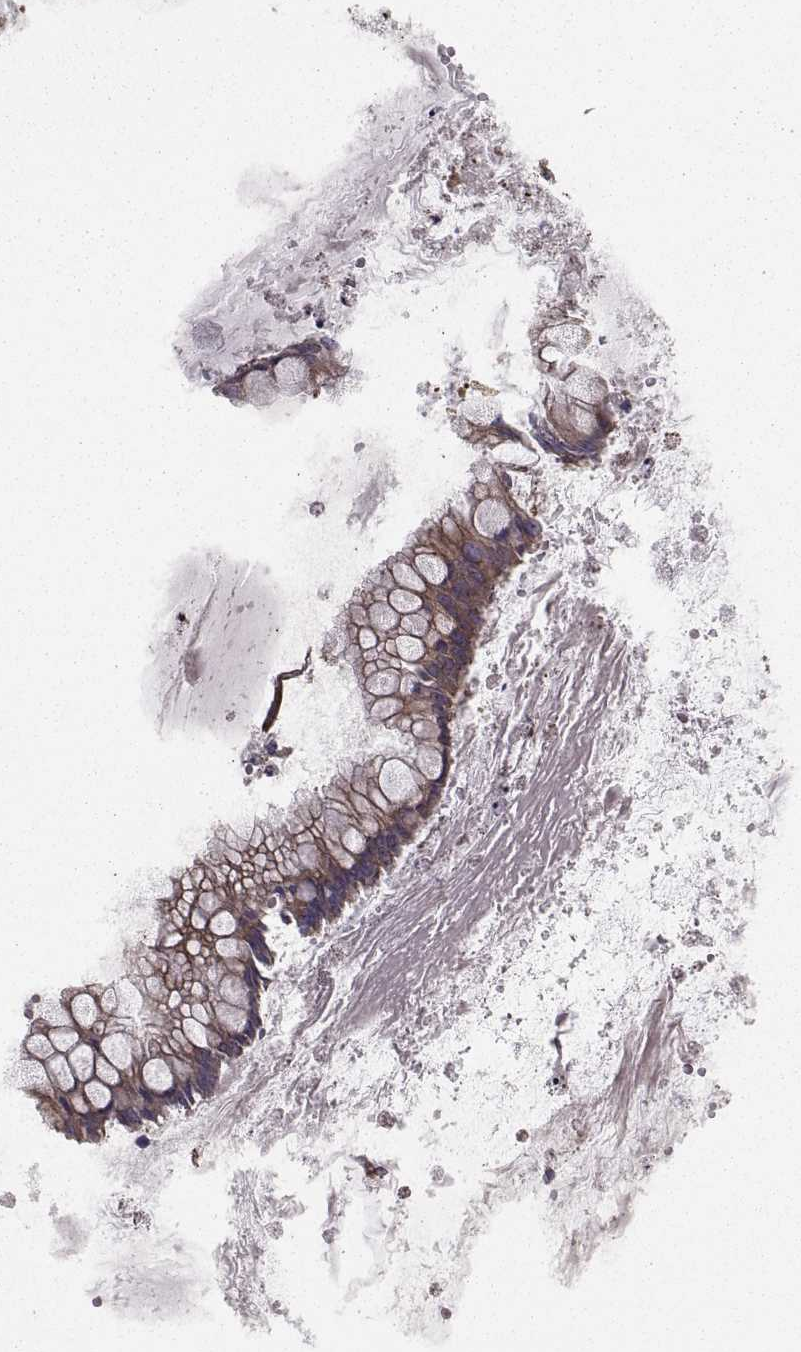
{"staining": {"intensity": "strong", "quantity": ">75%", "location": "cytoplasmic/membranous"}, "tissue": "ovarian cancer", "cell_type": "Tumor cells", "image_type": "cancer", "snomed": [{"axis": "morphology", "description": "Cystadenocarcinoma, mucinous, NOS"}, {"axis": "topography", "description": "Ovary"}], "caption": "Immunohistochemistry (DAB (3,3'-diaminobenzidine)) staining of human ovarian mucinous cystadenocarcinoma displays strong cytoplasmic/membranous protein staining in approximately >75% of tumor cells.", "gene": "TRIP10", "patient": {"sex": "female", "age": 67}}